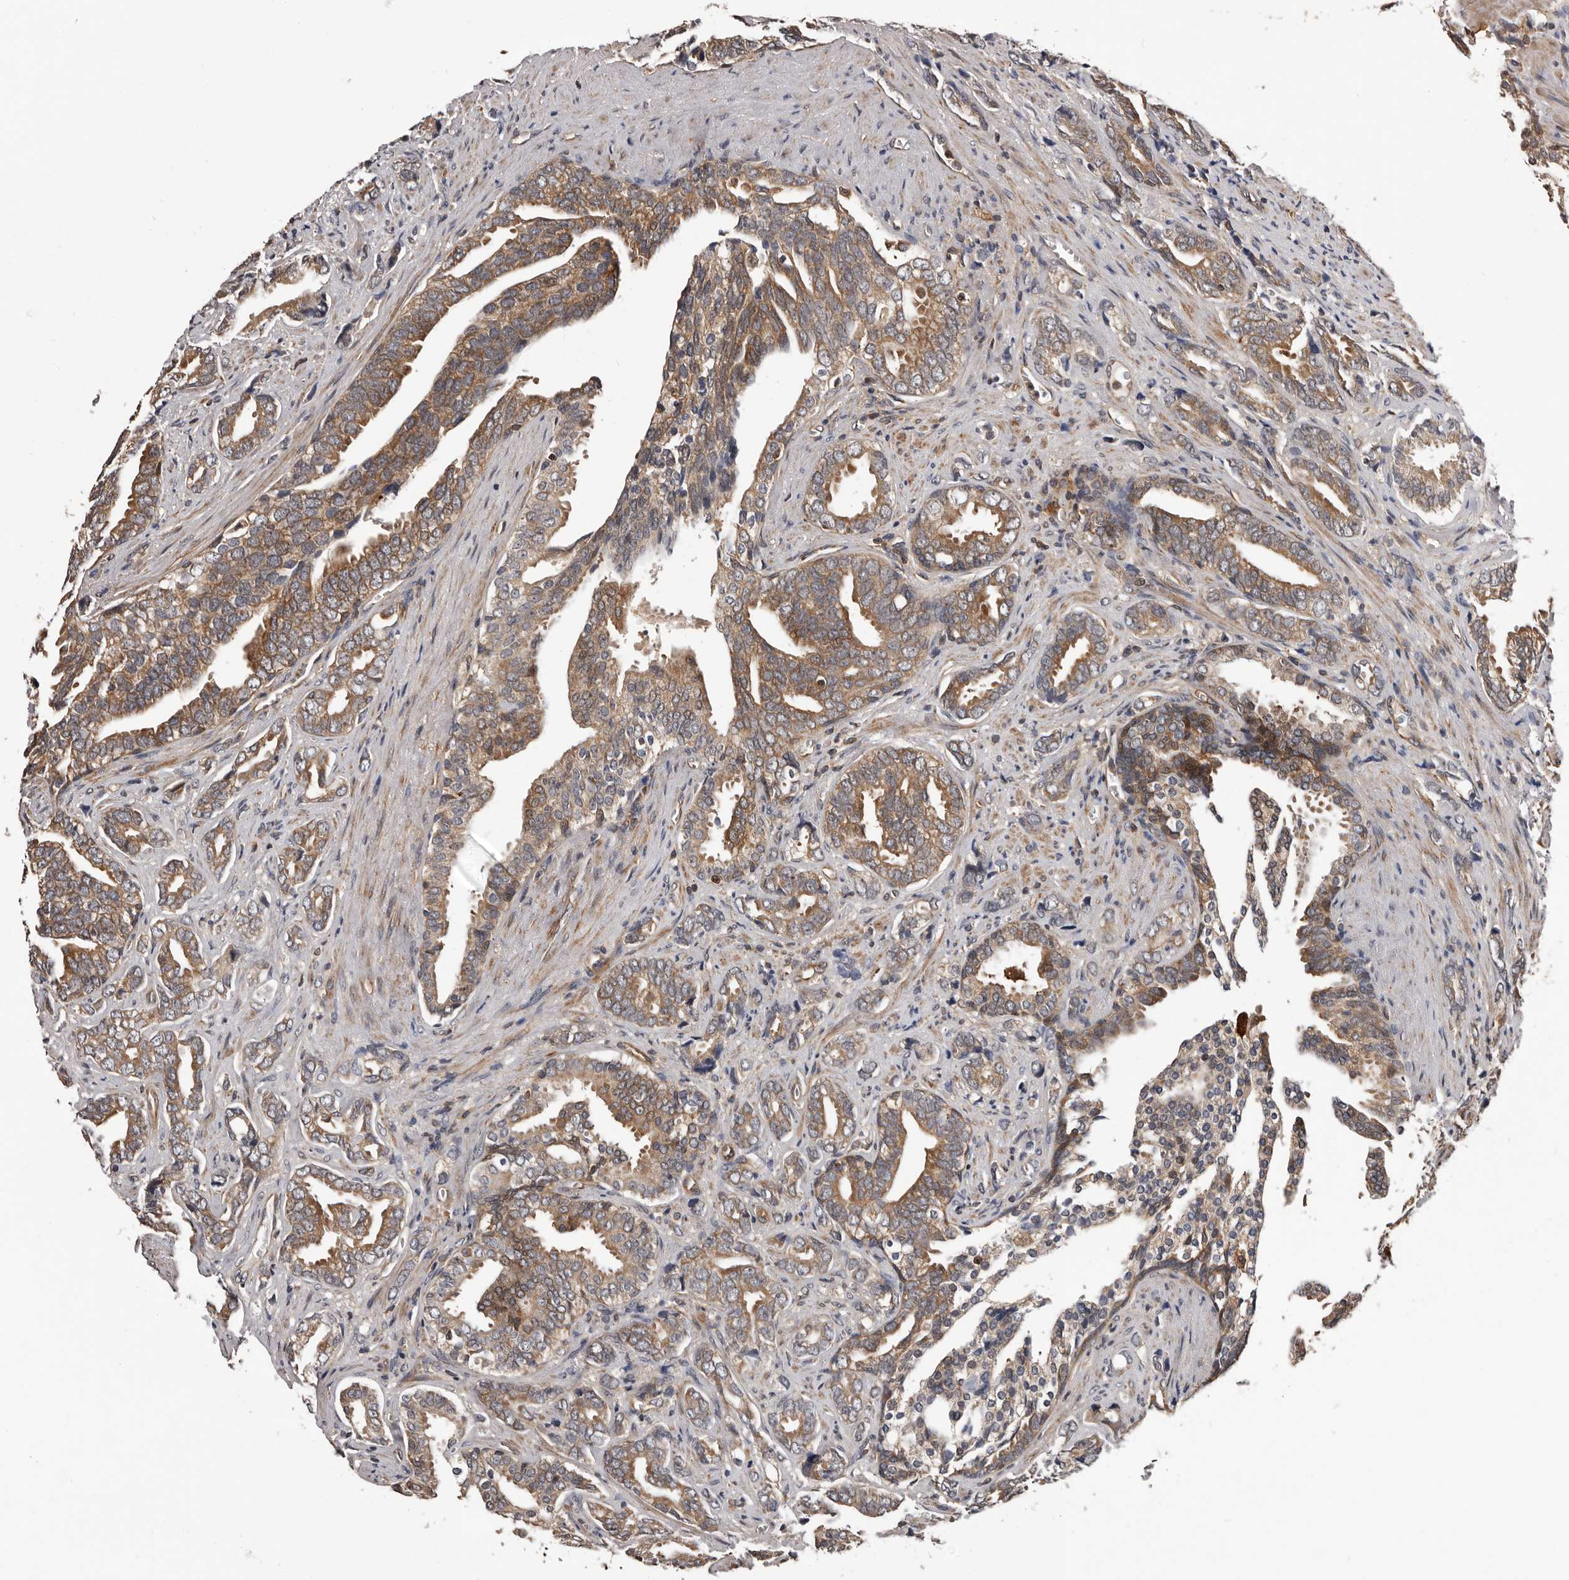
{"staining": {"intensity": "moderate", "quantity": ">75%", "location": "cytoplasmic/membranous"}, "tissue": "prostate cancer", "cell_type": "Tumor cells", "image_type": "cancer", "snomed": [{"axis": "morphology", "description": "Adenocarcinoma, Medium grade"}, {"axis": "topography", "description": "Prostate"}], "caption": "Approximately >75% of tumor cells in human prostate adenocarcinoma (medium-grade) reveal moderate cytoplasmic/membranous protein positivity as visualized by brown immunohistochemical staining.", "gene": "ADAMTS2", "patient": {"sex": "male", "age": 67}}